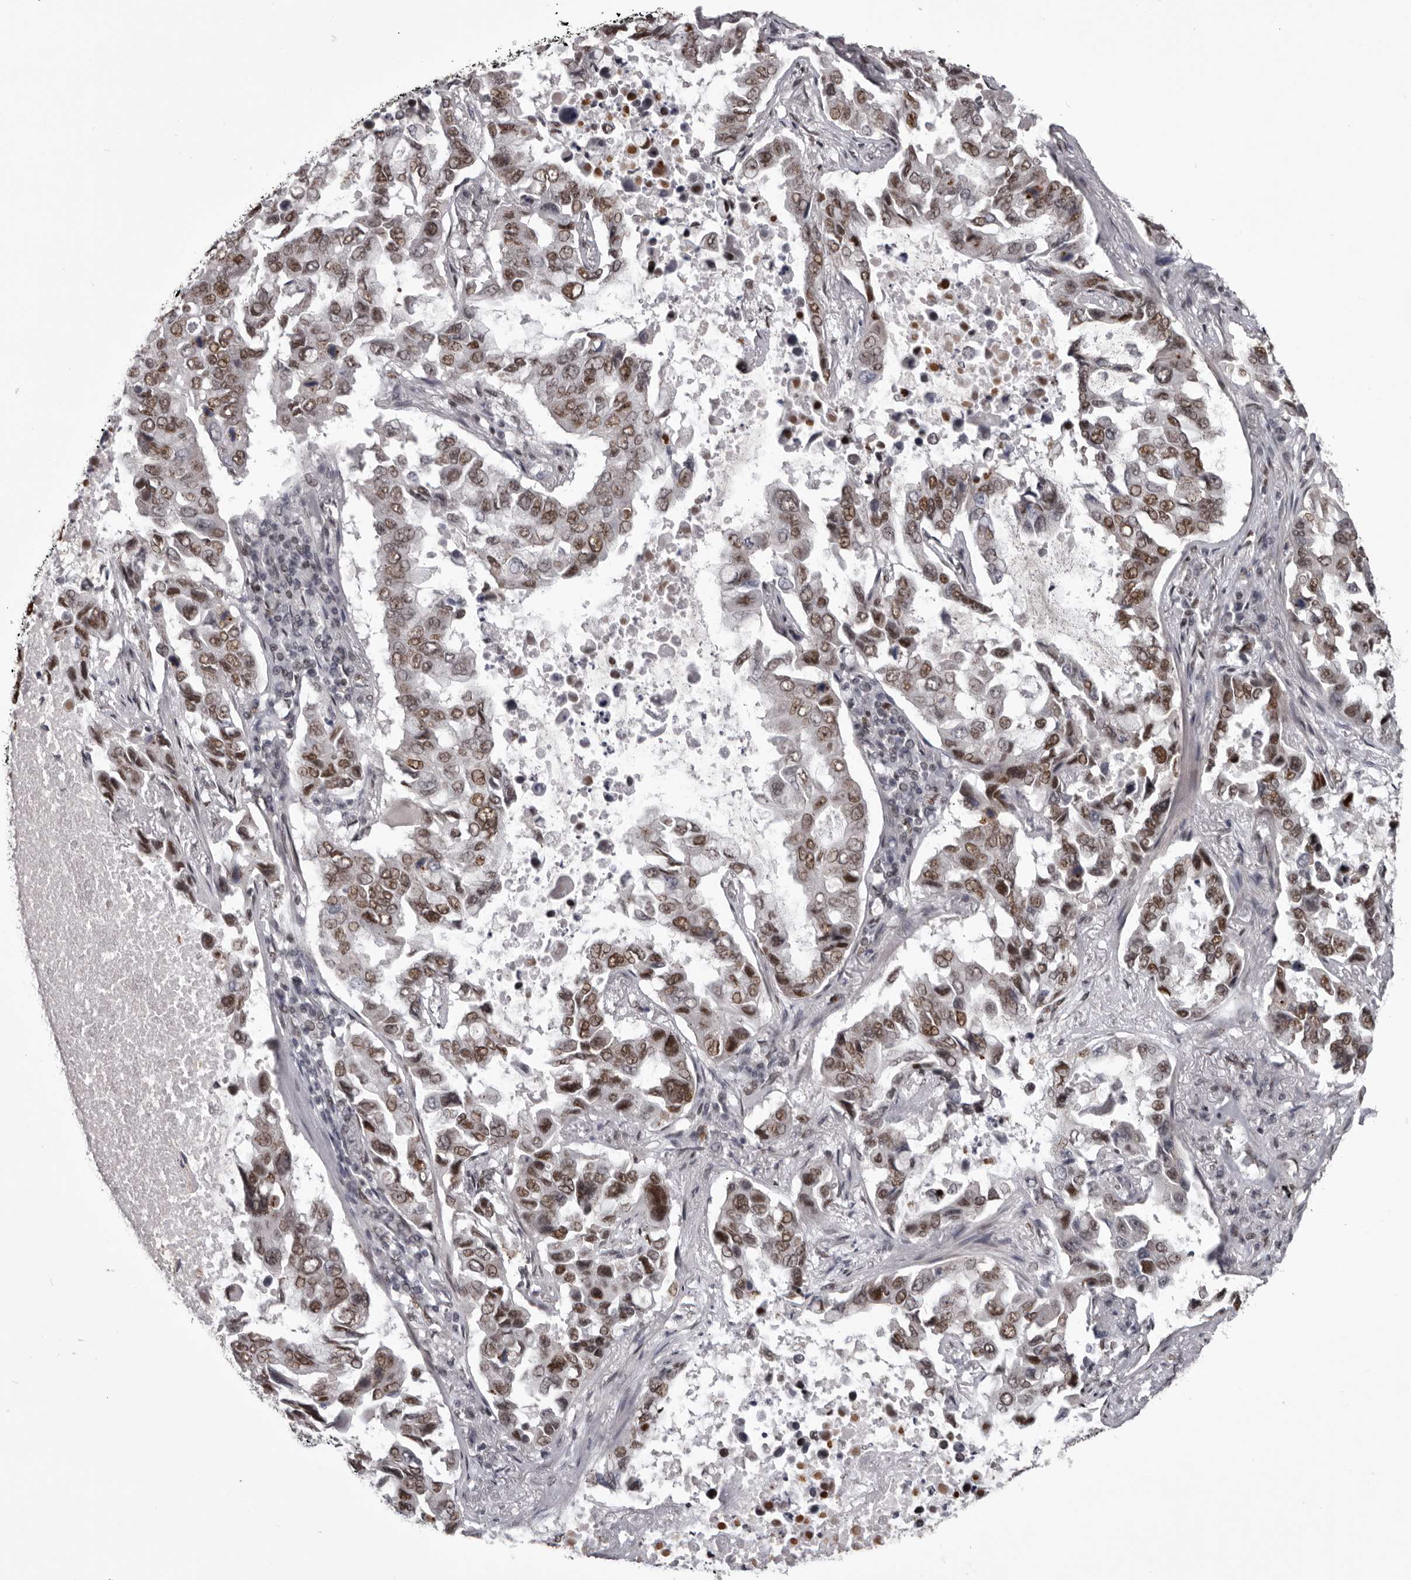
{"staining": {"intensity": "moderate", "quantity": ">75%", "location": "nuclear"}, "tissue": "lung cancer", "cell_type": "Tumor cells", "image_type": "cancer", "snomed": [{"axis": "morphology", "description": "Adenocarcinoma, NOS"}, {"axis": "topography", "description": "Lung"}], "caption": "A medium amount of moderate nuclear expression is identified in about >75% of tumor cells in lung cancer tissue.", "gene": "NUMA1", "patient": {"sex": "male", "age": 64}}